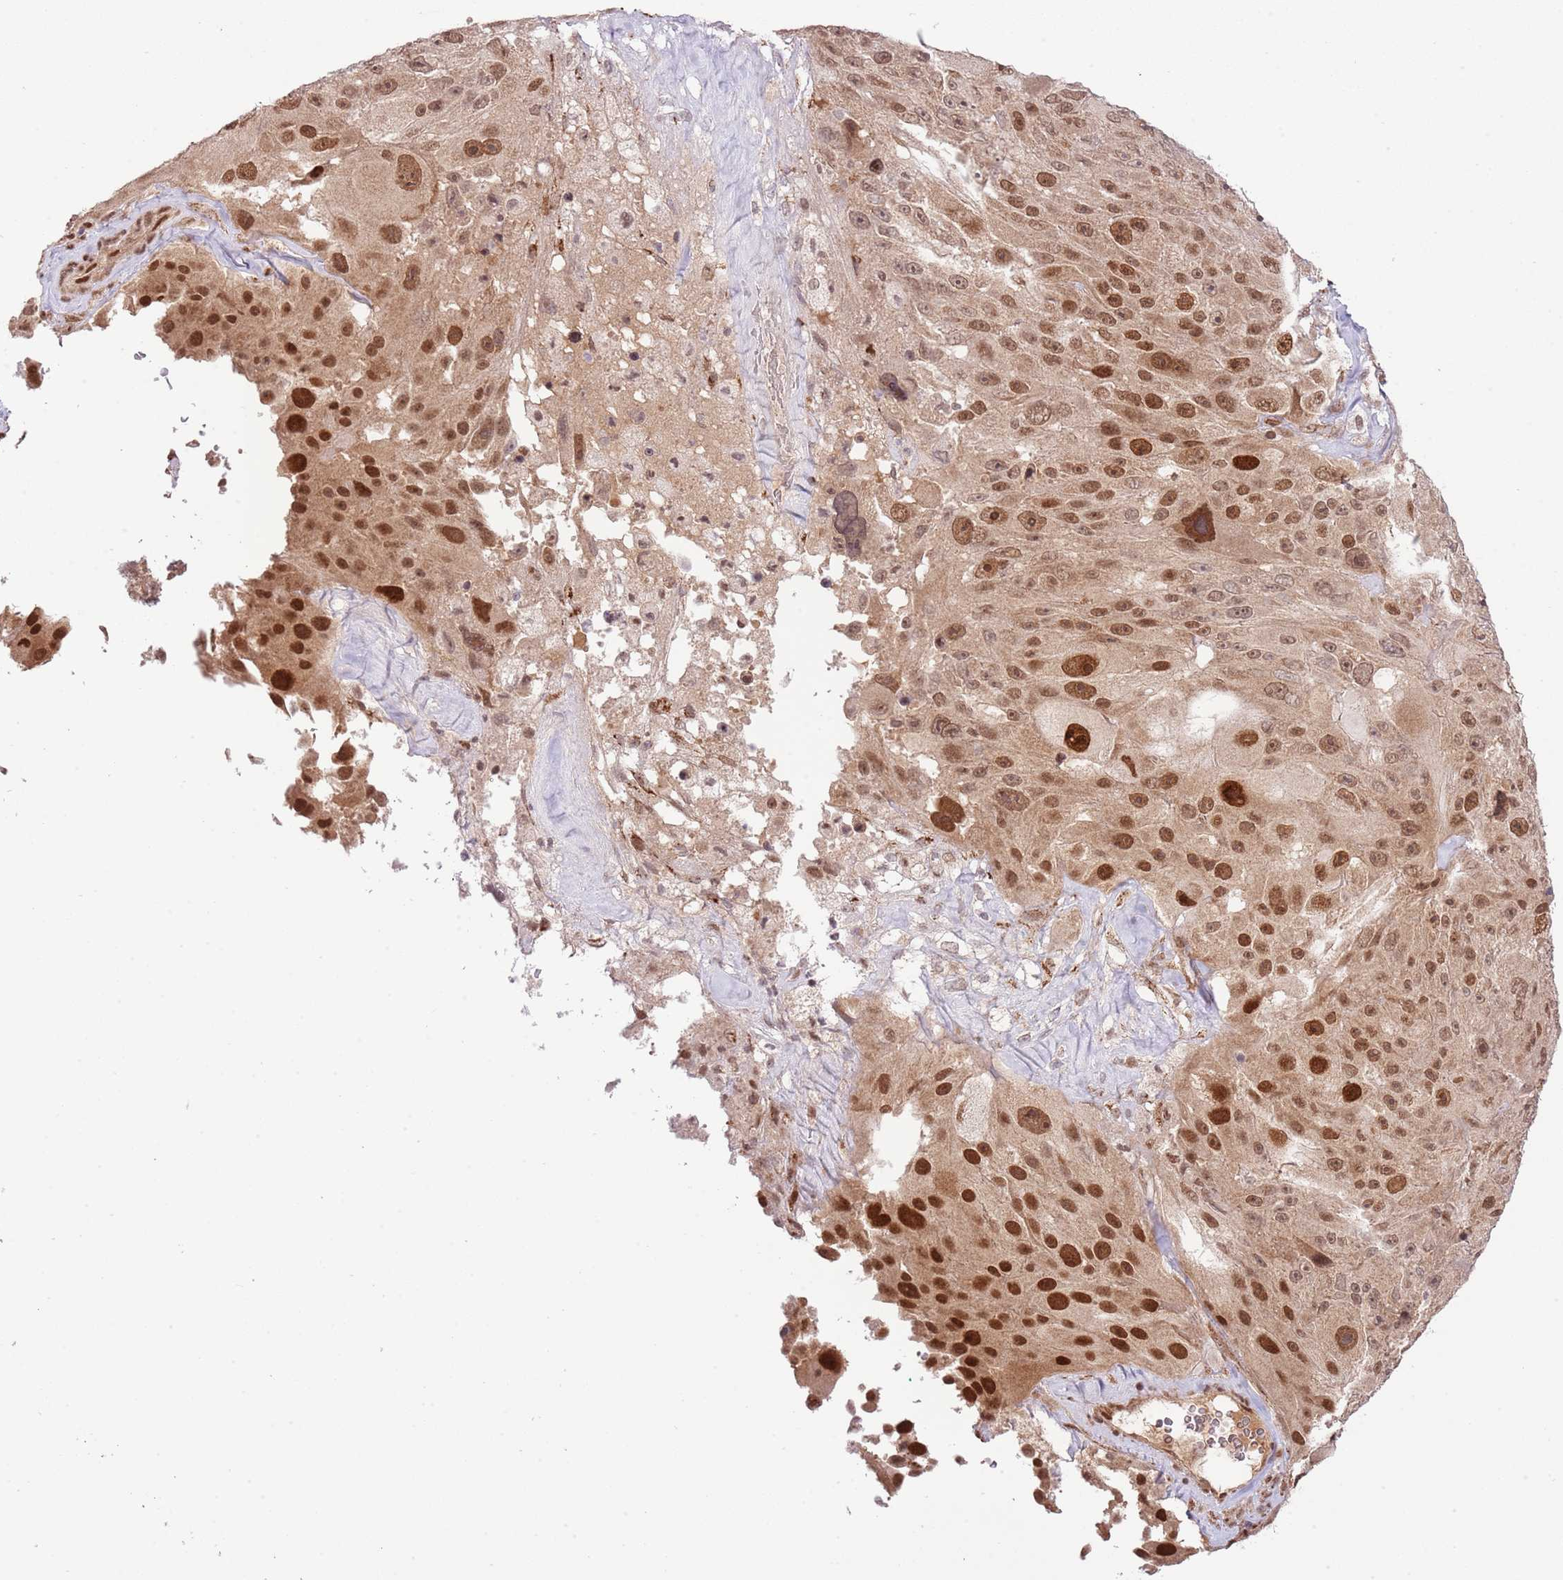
{"staining": {"intensity": "strong", "quantity": ">75%", "location": "cytoplasmic/membranous,nuclear"}, "tissue": "melanoma", "cell_type": "Tumor cells", "image_type": "cancer", "snomed": [{"axis": "morphology", "description": "Malignant melanoma, Metastatic site"}, {"axis": "topography", "description": "Lymph node"}], "caption": "Immunohistochemical staining of melanoma reveals high levels of strong cytoplasmic/membranous and nuclear positivity in about >75% of tumor cells.", "gene": "CHD1", "patient": {"sex": "male", "age": 62}}